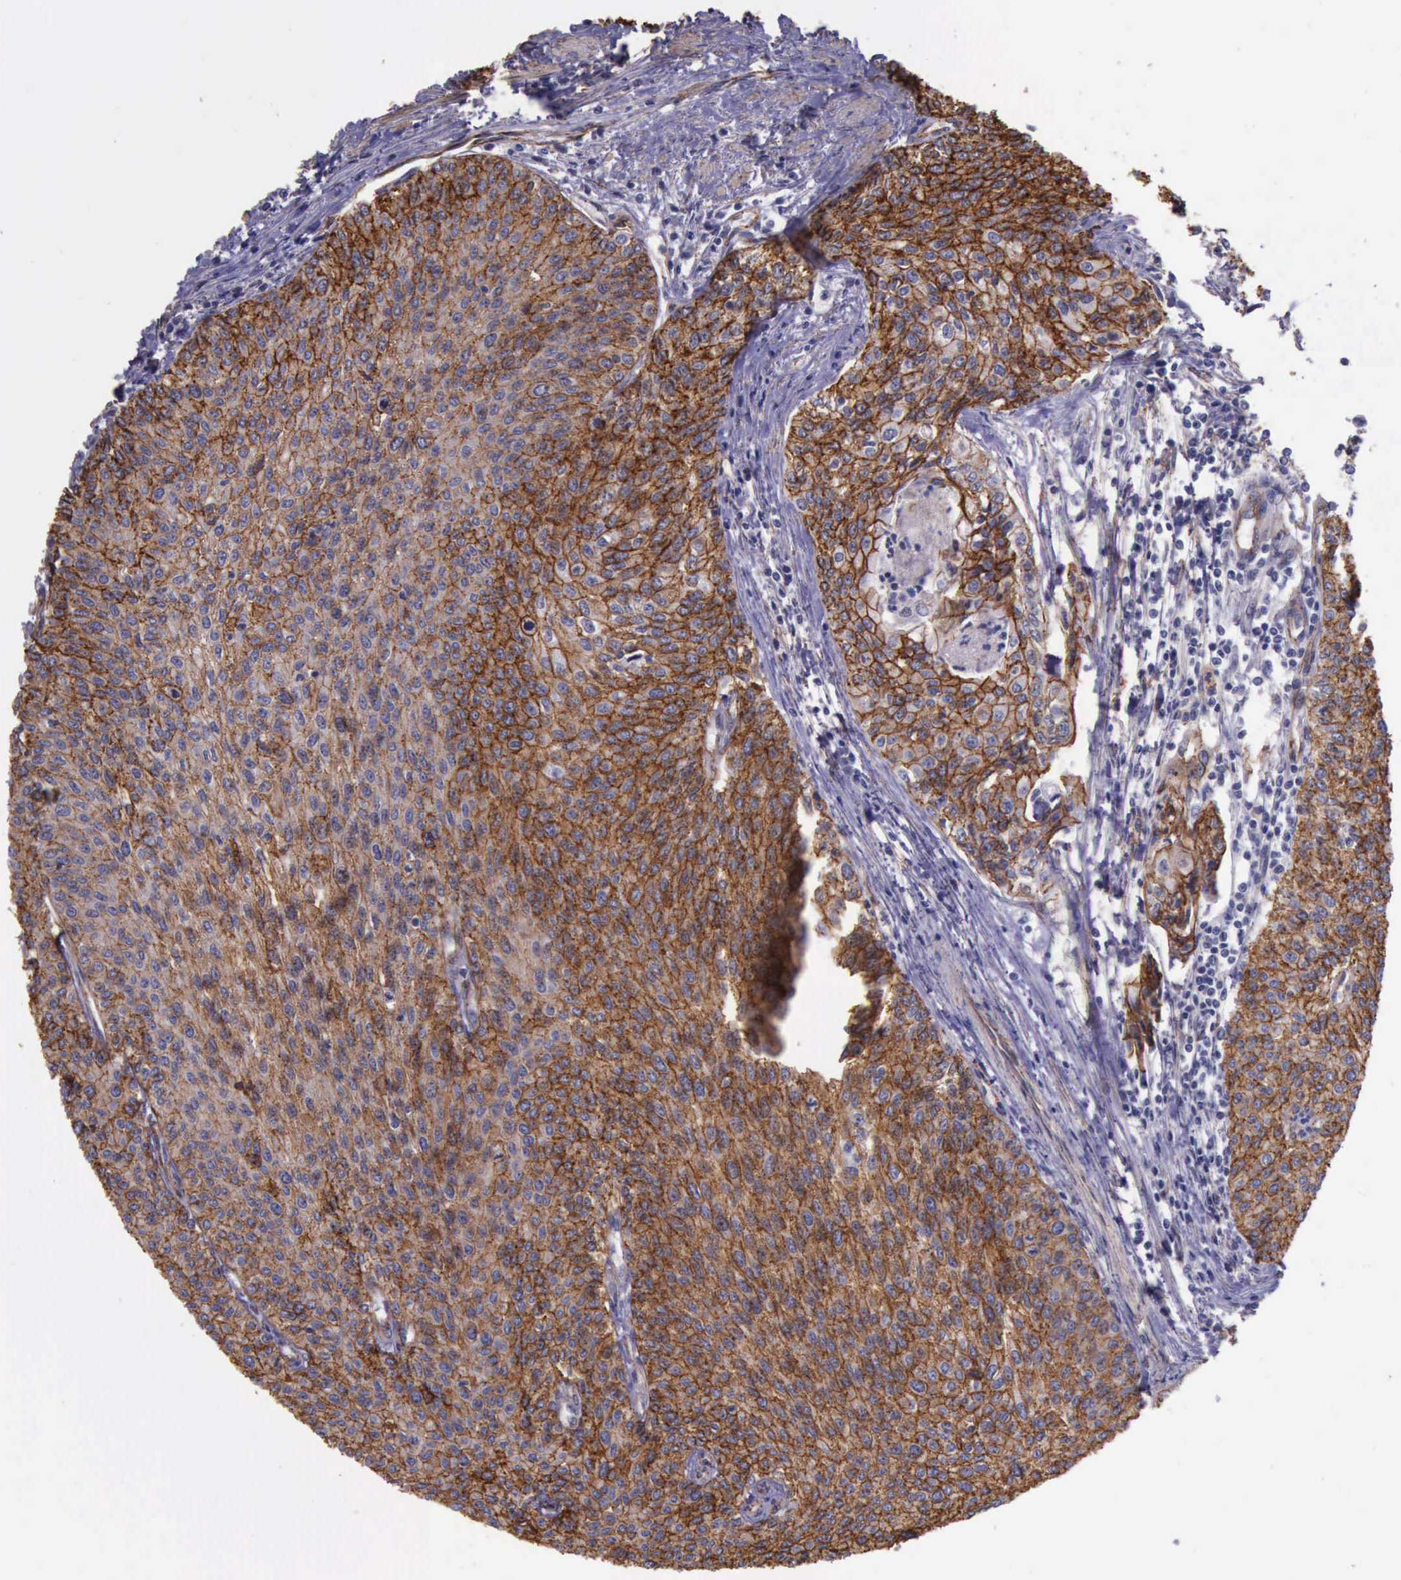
{"staining": {"intensity": "moderate", "quantity": ">75%", "location": "cytoplasmic/membranous"}, "tissue": "urothelial cancer", "cell_type": "Tumor cells", "image_type": "cancer", "snomed": [{"axis": "morphology", "description": "Urothelial carcinoma, Low grade"}, {"axis": "topography", "description": "Urinary bladder"}], "caption": "Urothelial carcinoma (low-grade) tissue displays moderate cytoplasmic/membranous staining in approximately >75% of tumor cells", "gene": "CTNNB1", "patient": {"sex": "female", "age": 73}}